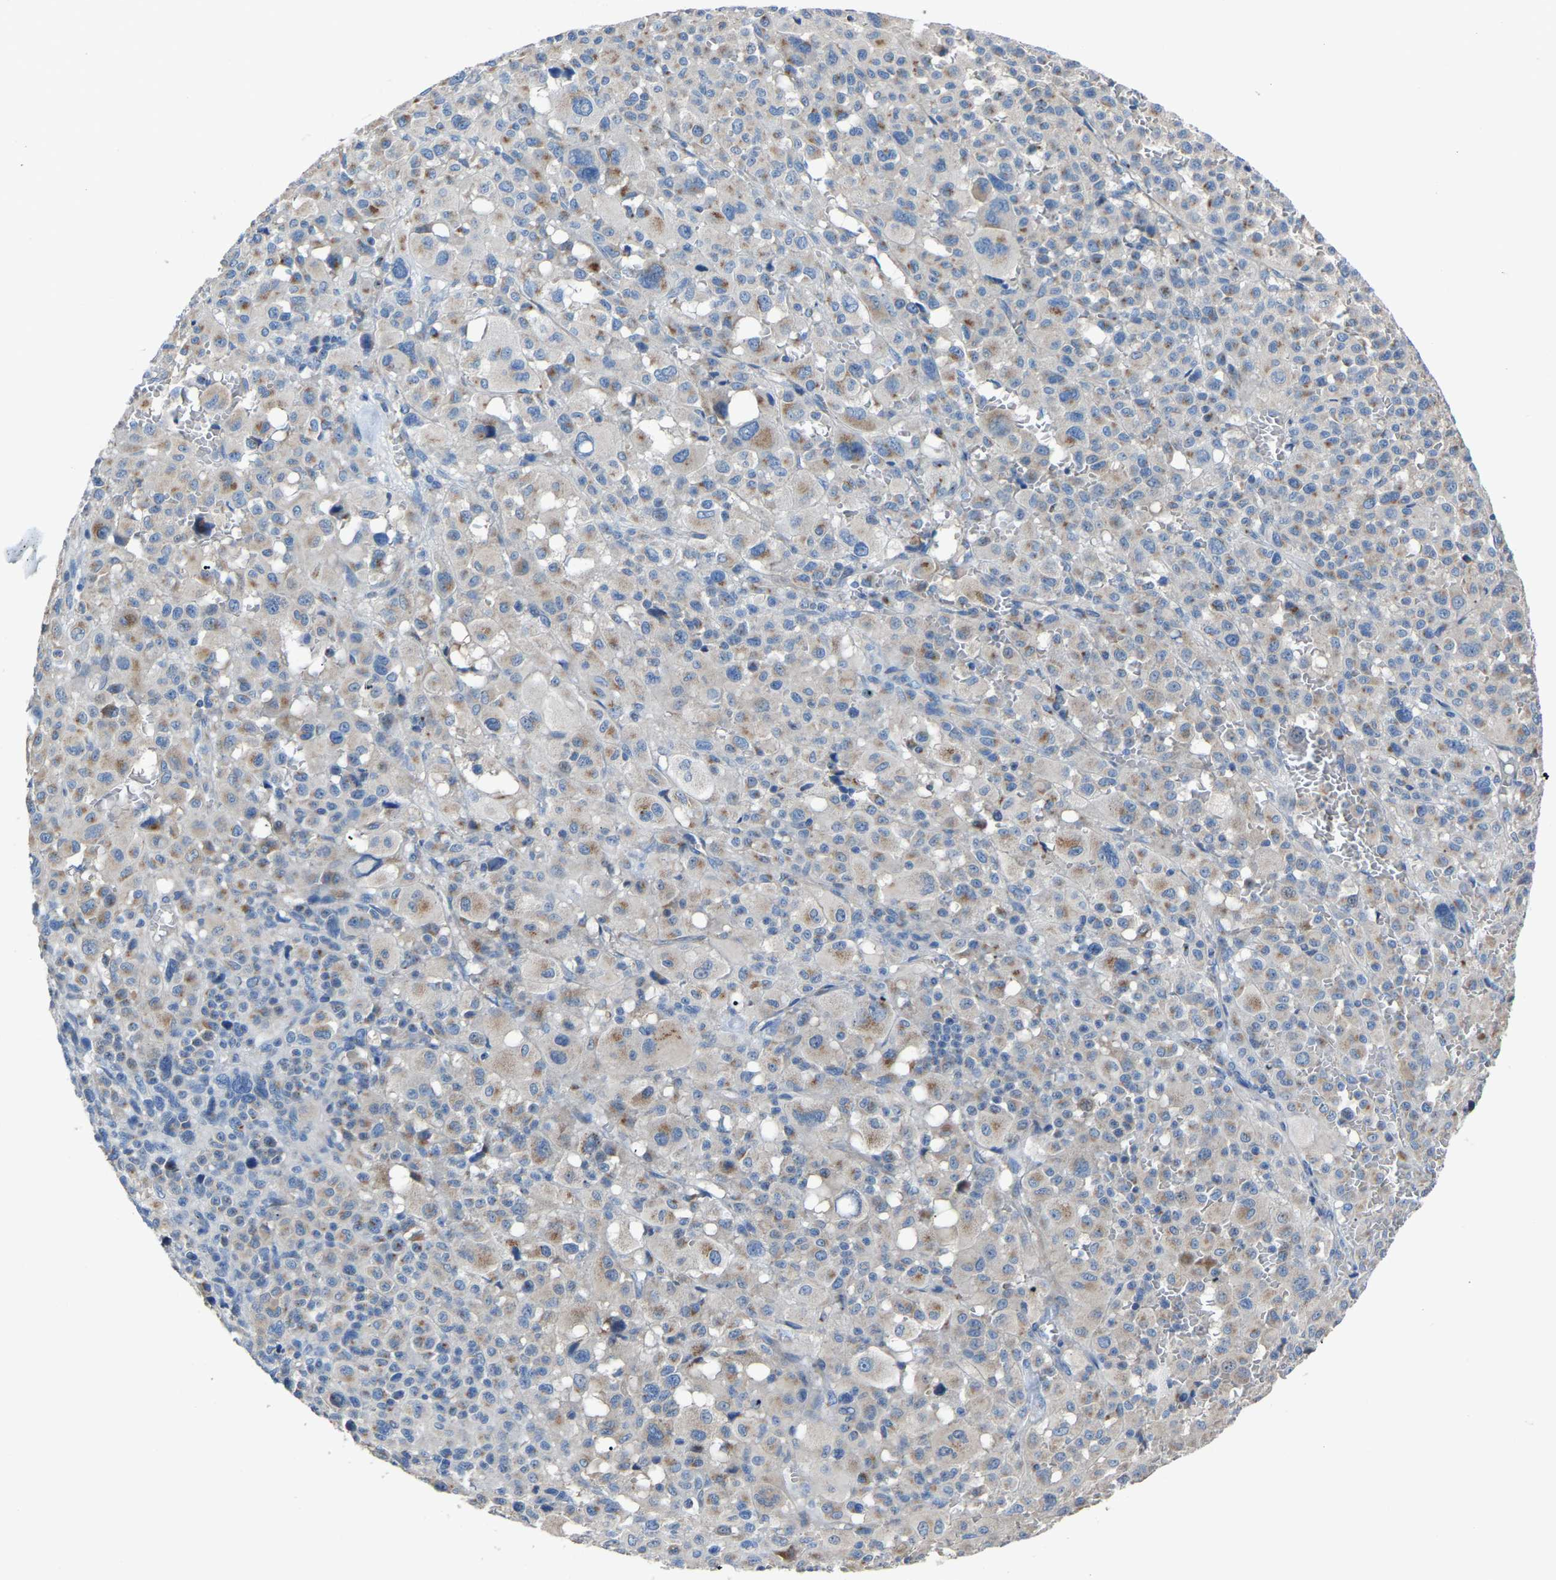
{"staining": {"intensity": "weak", "quantity": "25%-75%", "location": "cytoplasmic/membranous"}, "tissue": "melanoma", "cell_type": "Tumor cells", "image_type": "cancer", "snomed": [{"axis": "morphology", "description": "Malignant melanoma, Metastatic site"}, {"axis": "topography", "description": "Skin"}], "caption": "Malignant melanoma (metastatic site) stained with a protein marker reveals weak staining in tumor cells.", "gene": "CANT1", "patient": {"sex": "female", "age": 74}}